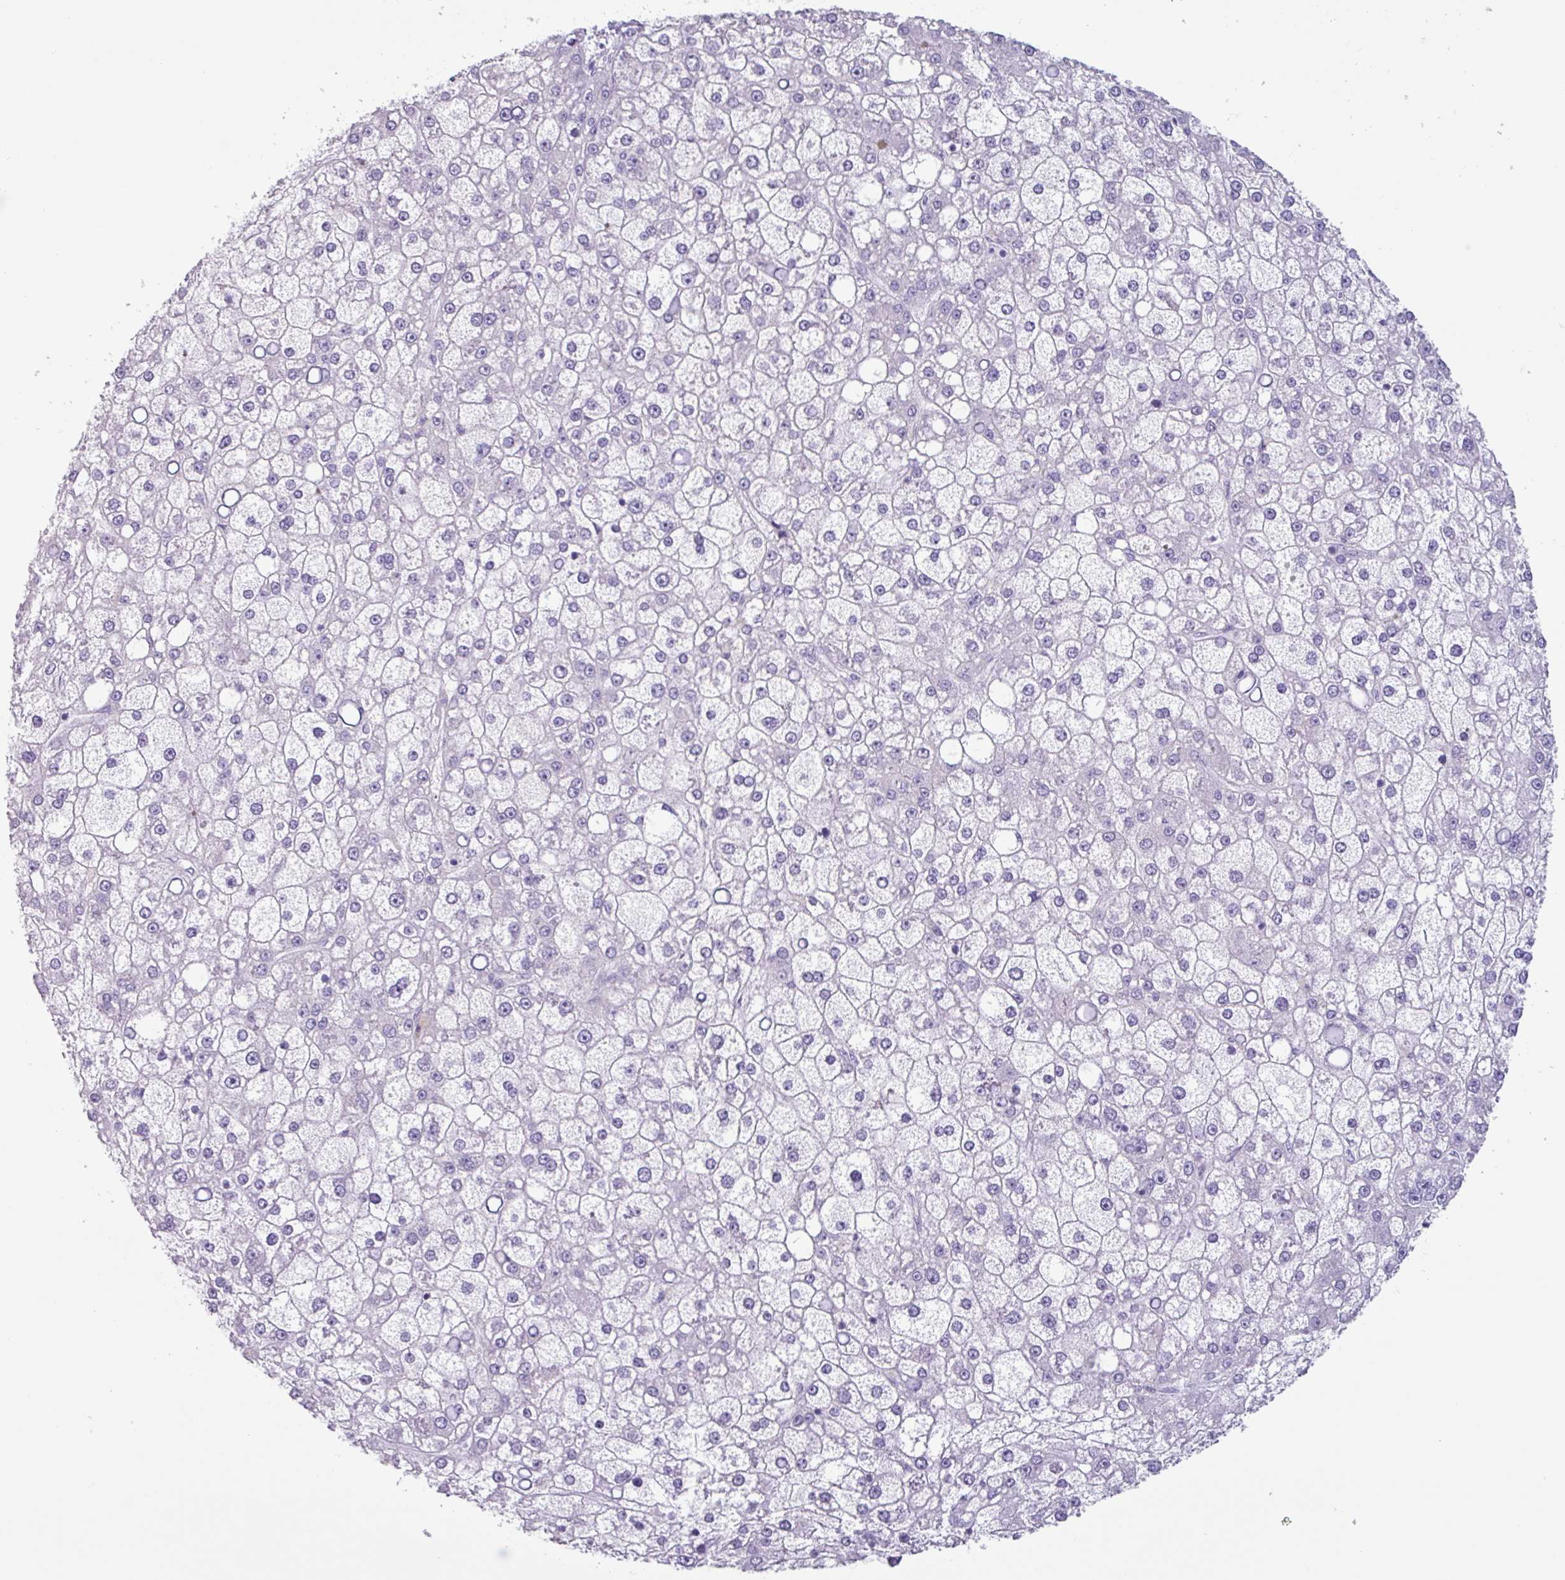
{"staining": {"intensity": "negative", "quantity": "none", "location": "none"}, "tissue": "liver cancer", "cell_type": "Tumor cells", "image_type": "cancer", "snomed": [{"axis": "morphology", "description": "Carcinoma, Hepatocellular, NOS"}, {"axis": "topography", "description": "Liver"}], "caption": "Immunohistochemical staining of liver cancer exhibits no significant positivity in tumor cells.", "gene": "ADGRE1", "patient": {"sex": "male", "age": 67}}